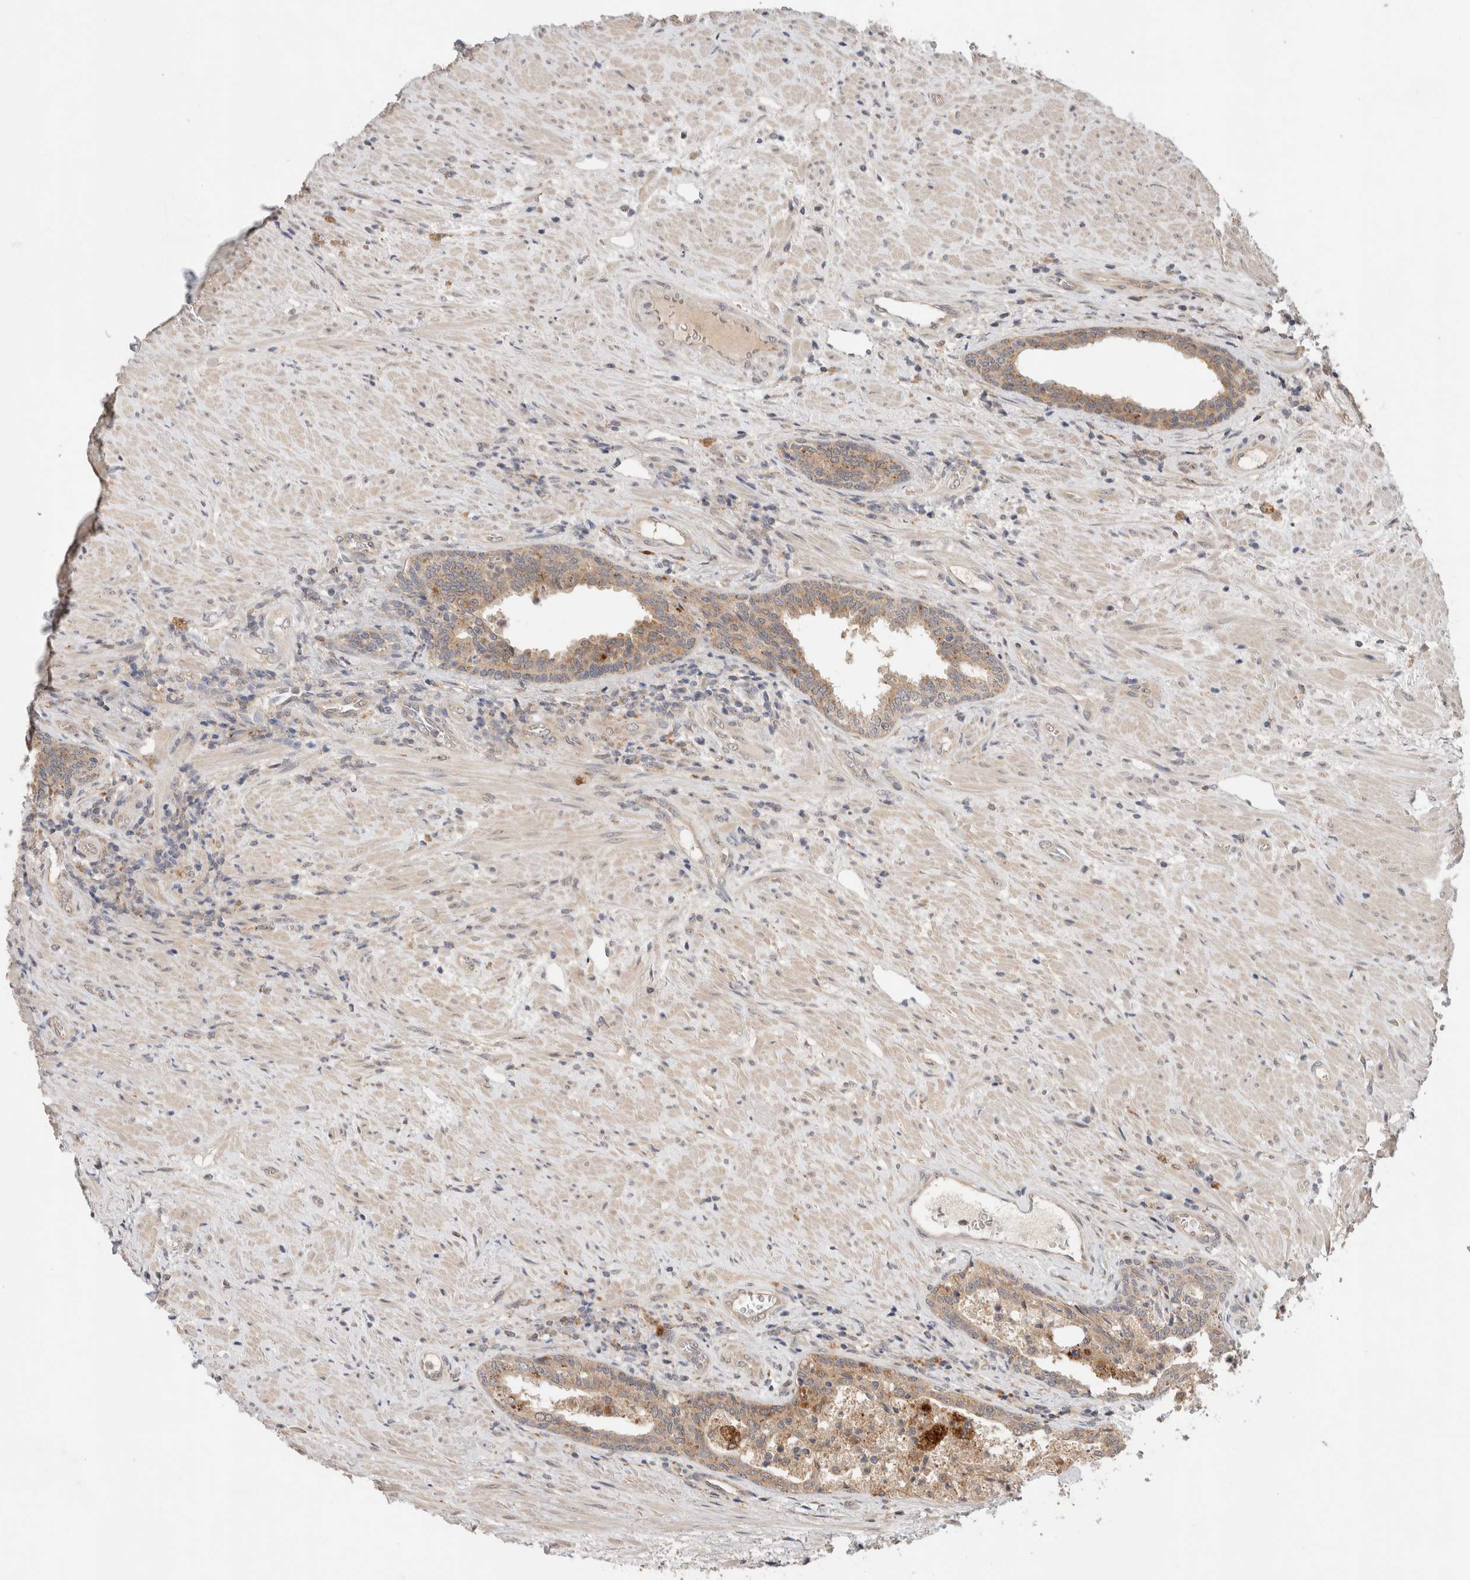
{"staining": {"intensity": "moderate", "quantity": ">75%", "location": "cytoplasmic/membranous"}, "tissue": "prostate", "cell_type": "Glandular cells", "image_type": "normal", "snomed": [{"axis": "morphology", "description": "Normal tissue, NOS"}, {"axis": "topography", "description": "Prostate"}], "caption": "Prostate stained for a protein (brown) reveals moderate cytoplasmic/membranous positive expression in approximately >75% of glandular cells.", "gene": "SGK1", "patient": {"sex": "male", "age": 76}}